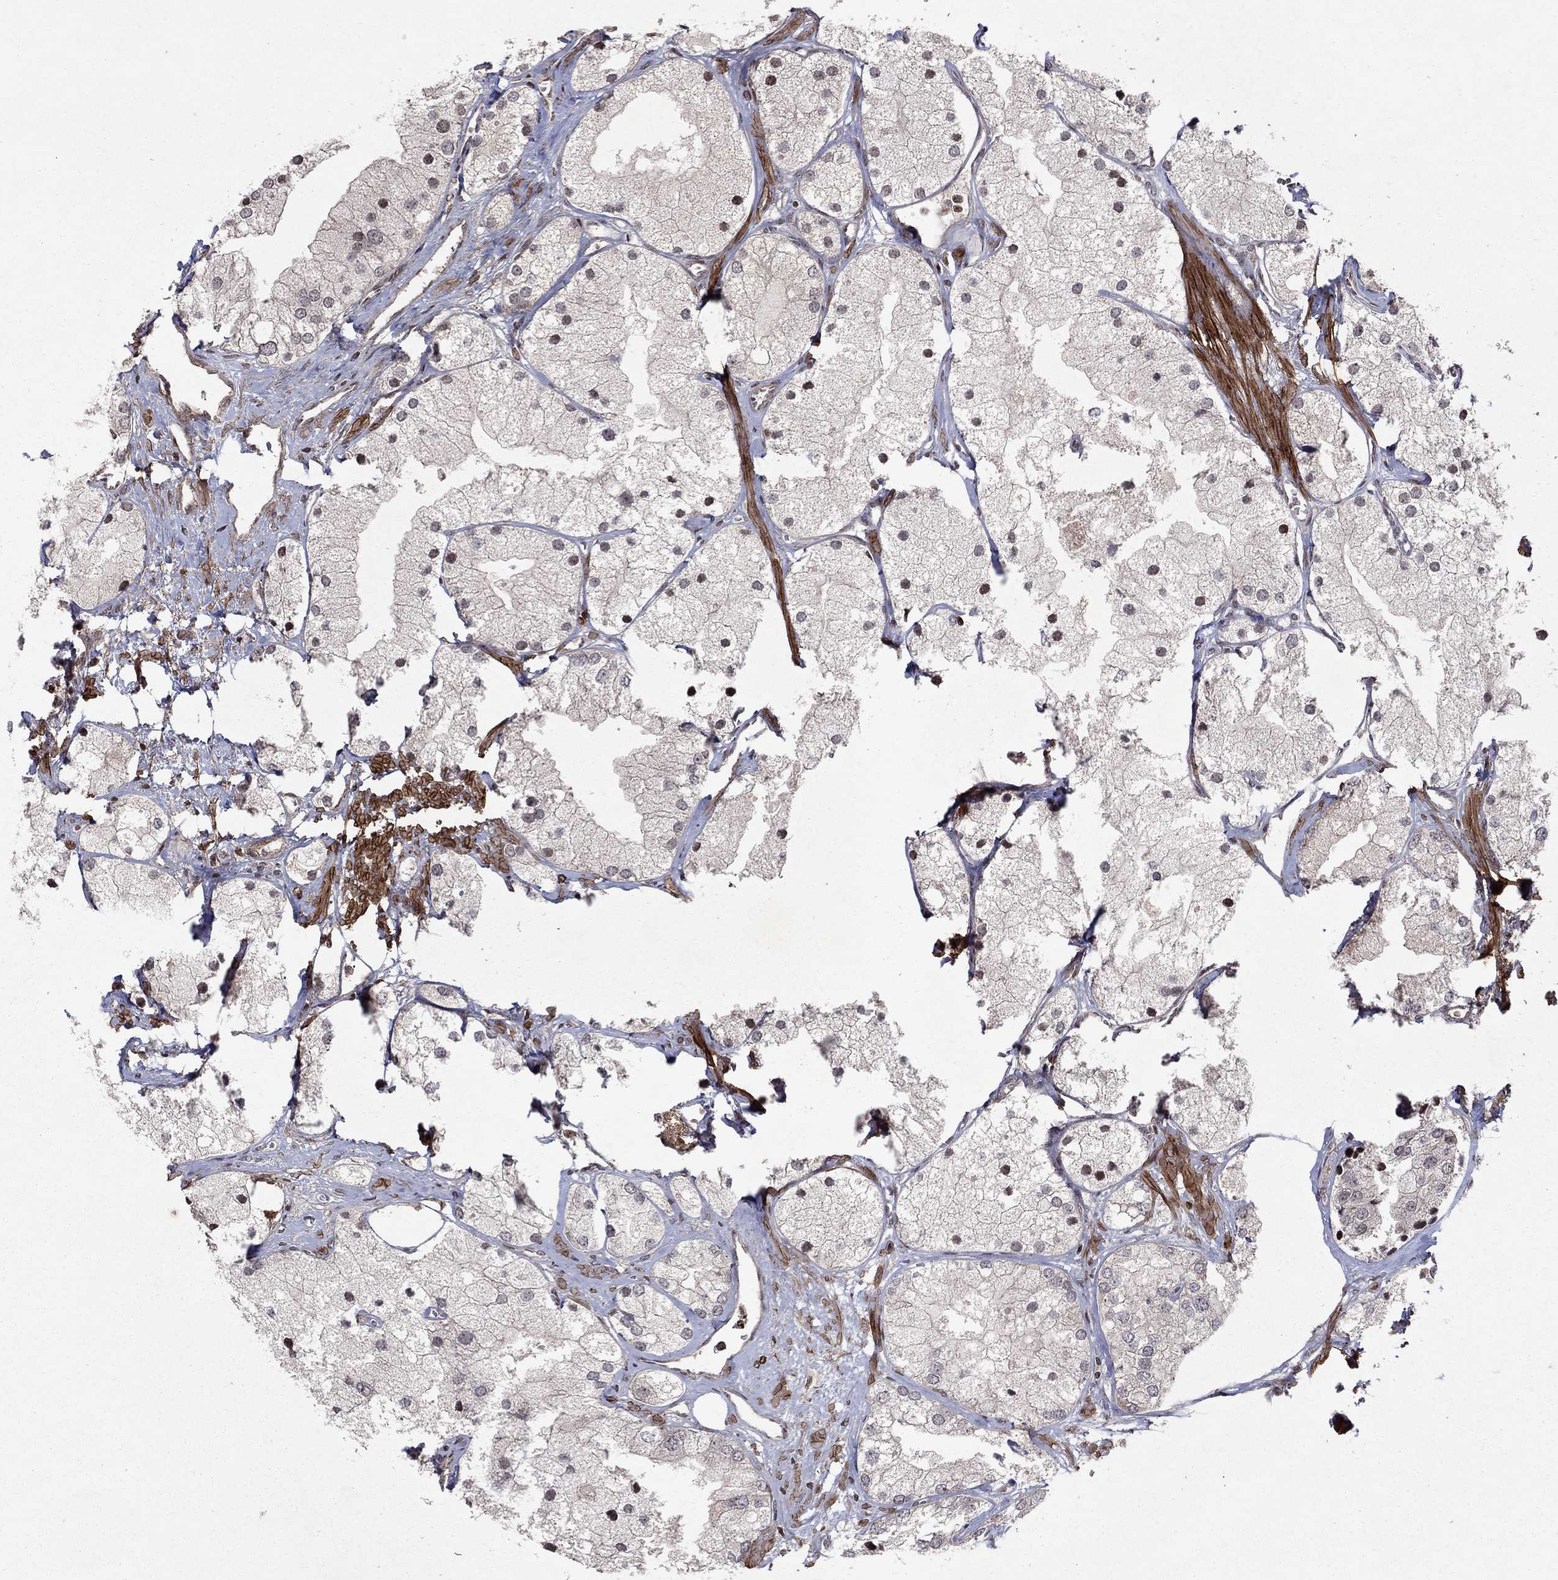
{"staining": {"intensity": "negative", "quantity": "none", "location": "none"}, "tissue": "prostate cancer", "cell_type": "Tumor cells", "image_type": "cancer", "snomed": [{"axis": "morphology", "description": "Adenocarcinoma, NOS"}, {"axis": "topography", "description": "Prostate and seminal vesicle, NOS"}, {"axis": "topography", "description": "Prostate"}], "caption": "Adenocarcinoma (prostate) was stained to show a protein in brown. There is no significant expression in tumor cells.", "gene": "SORBS1", "patient": {"sex": "male", "age": 79}}